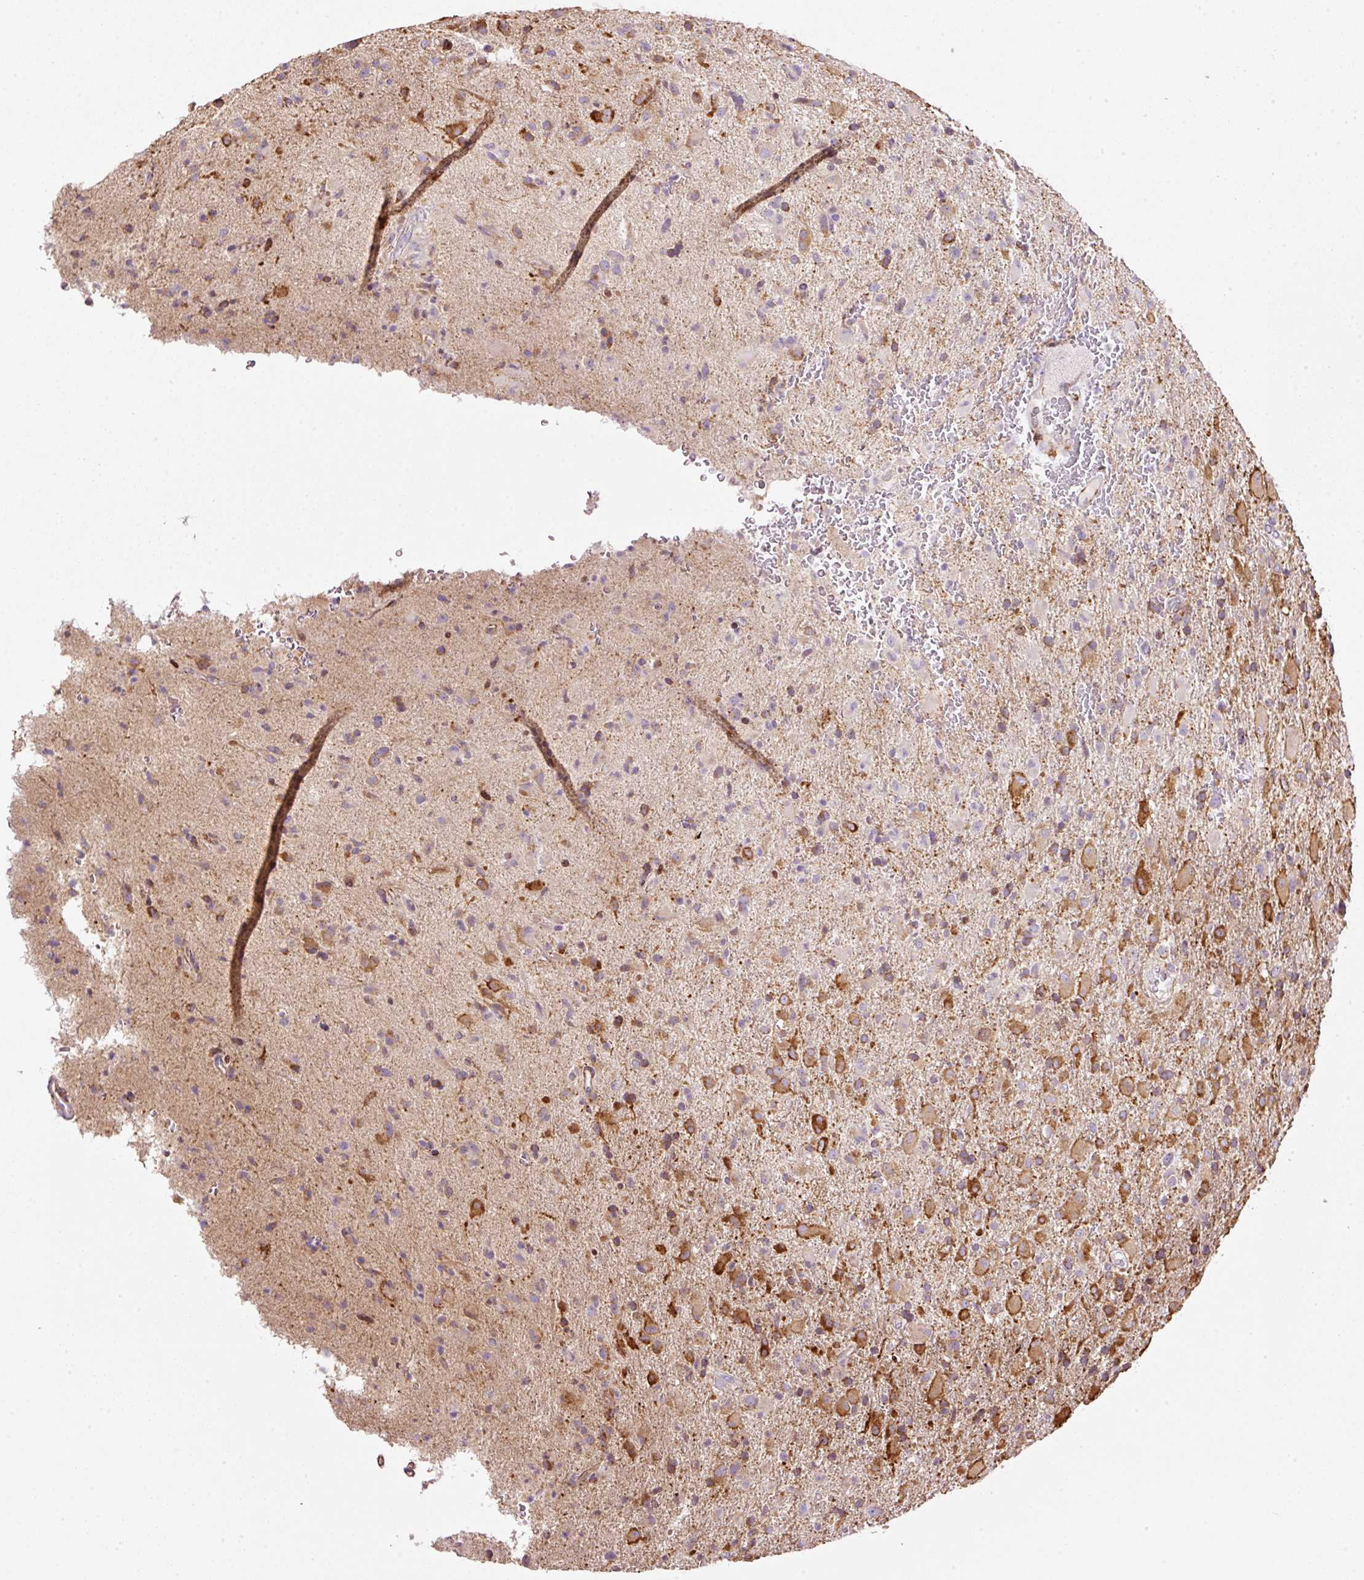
{"staining": {"intensity": "moderate", "quantity": "25%-75%", "location": "cytoplasmic/membranous"}, "tissue": "glioma", "cell_type": "Tumor cells", "image_type": "cancer", "snomed": [{"axis": "morphology", "description": "Glioma, malignant, Low grade"}, {"axis": "topography", "description": "Brain"}], "caption": "A high-resolution micrograph shows immunohistochemistry staining of low-grade glioma (malignant), which exhibits moderate cytoplasmic/membranous expression in about 25%-75% of tumor cells.", "gene": "TMEM8B", "patient": {"sex": "male", "age": 65}}